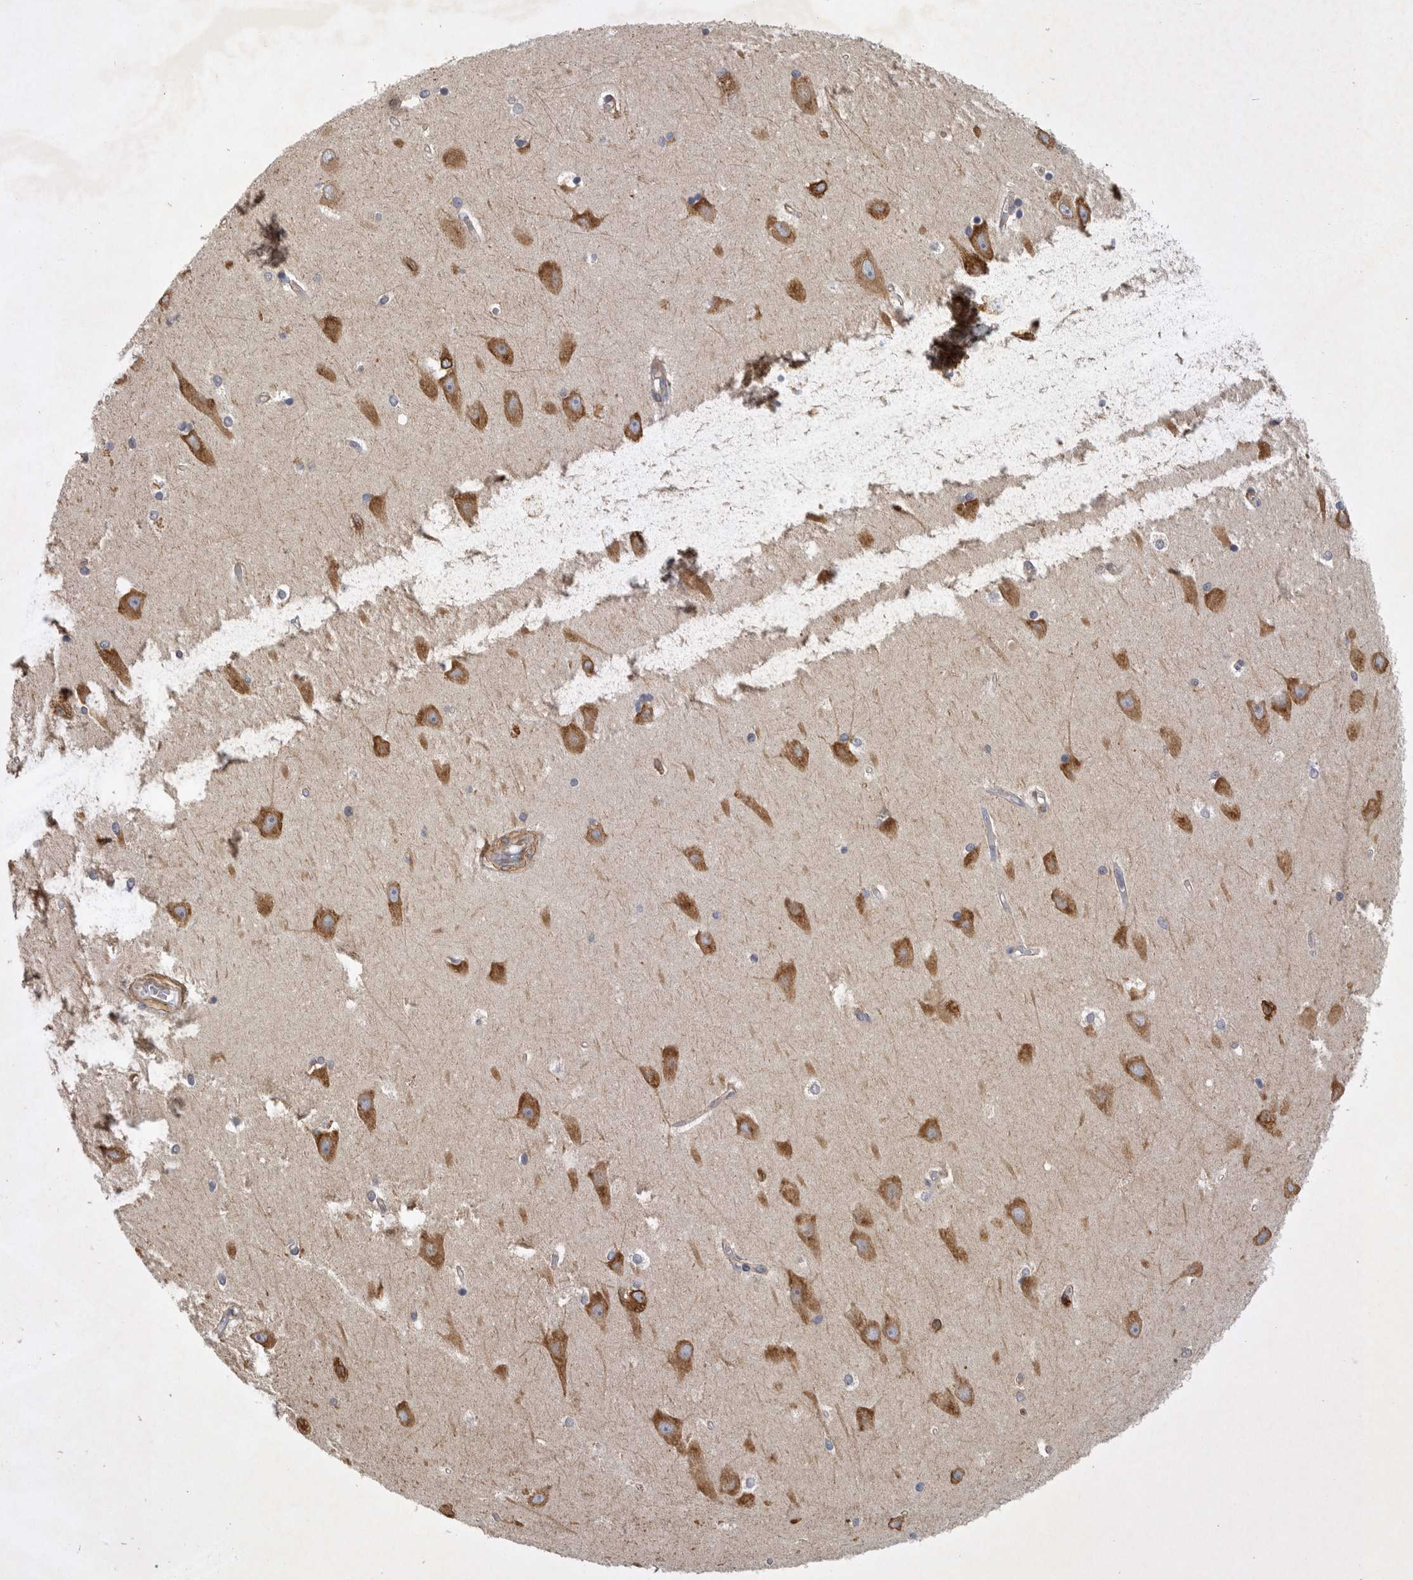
{"staining": {"intensity": "moderate", "quantity": "<25%", "location": "cytoplasmic/membranous"}, "tissue": "hippocampus", "cell_type": "Glial cells", "image_type": "normal", "snomed": [{"axis": "morphology", "description": "Normal tissue, NOS"}, {"axis": "topography", "description": "Hippocampus"}], "caption": "The immunohistochemical stain highlights moderate cytoplasmic/membranous expression in glial cells of benign hippocampus.", "gene": "ANKFY1", "patient": {"sex": "male", "age": 45}}